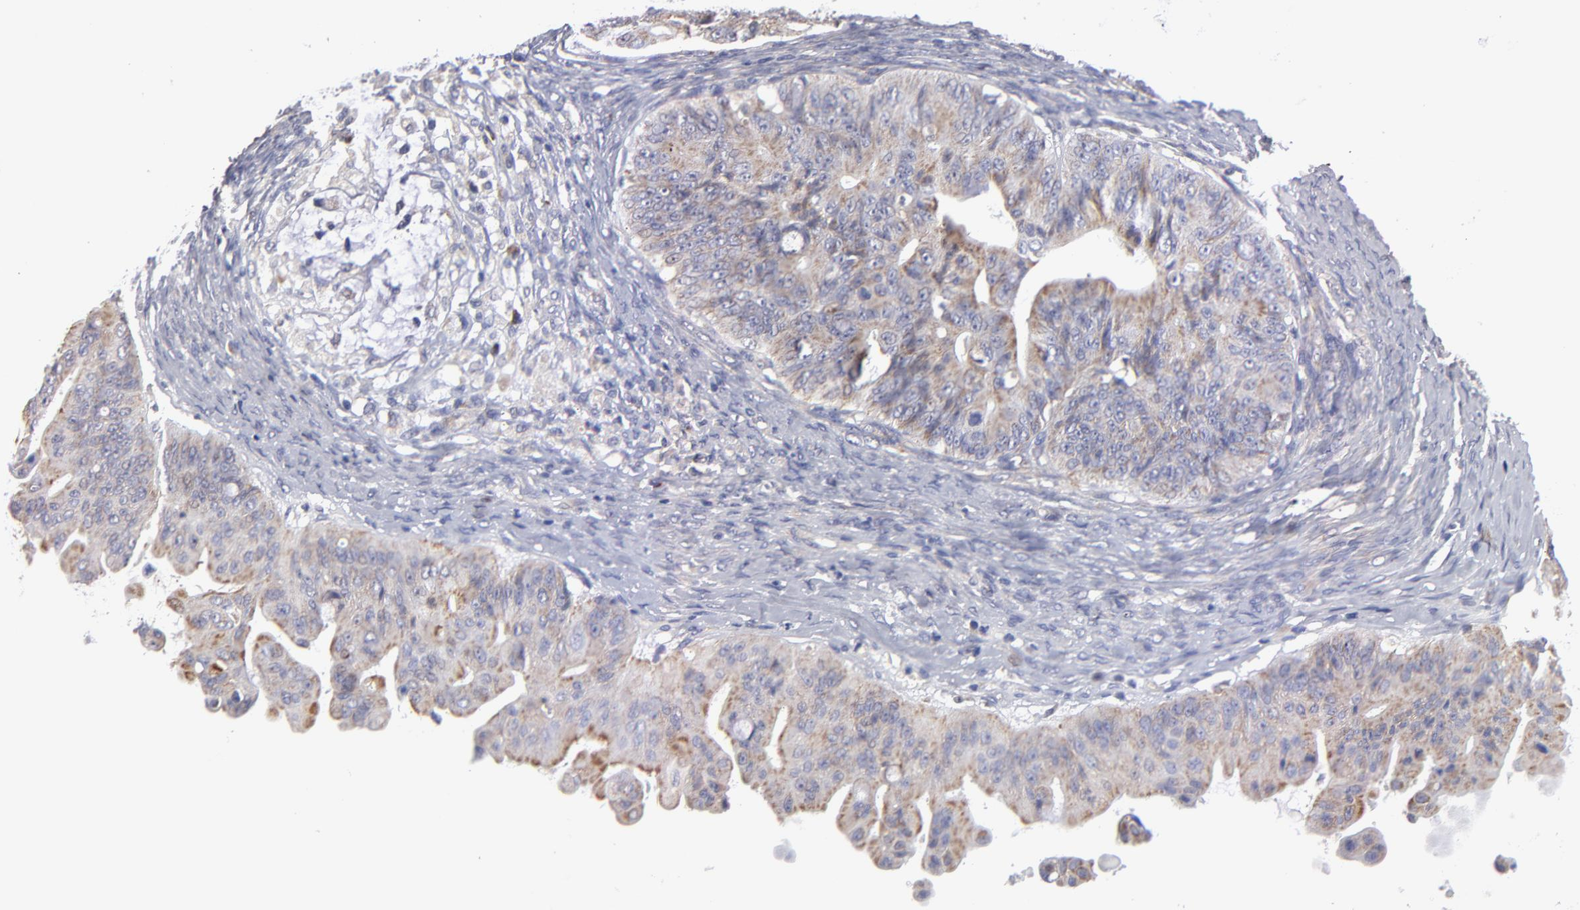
{"staining": {"intensity": "weak", "quantity": ">75%", "location": "cytoplasmic/membranous"}, "tissue": "ovarian cancer", "cell_type": "Tumor cells", "image_type": "cancer", "snomed": [{"axis": "morphology", "description": "Cystadenocarcinoma, mucinous, NOS"}, {"axis": "topography", "description": "Ovary"}], "caption": "Ovarian cancer stained with a brown dye shows weak cytoplasmic/membranous positive staining in about >75% of tumor cells.", "gene": "HCCS", "patient": {"sex": "female", "age": 37}}